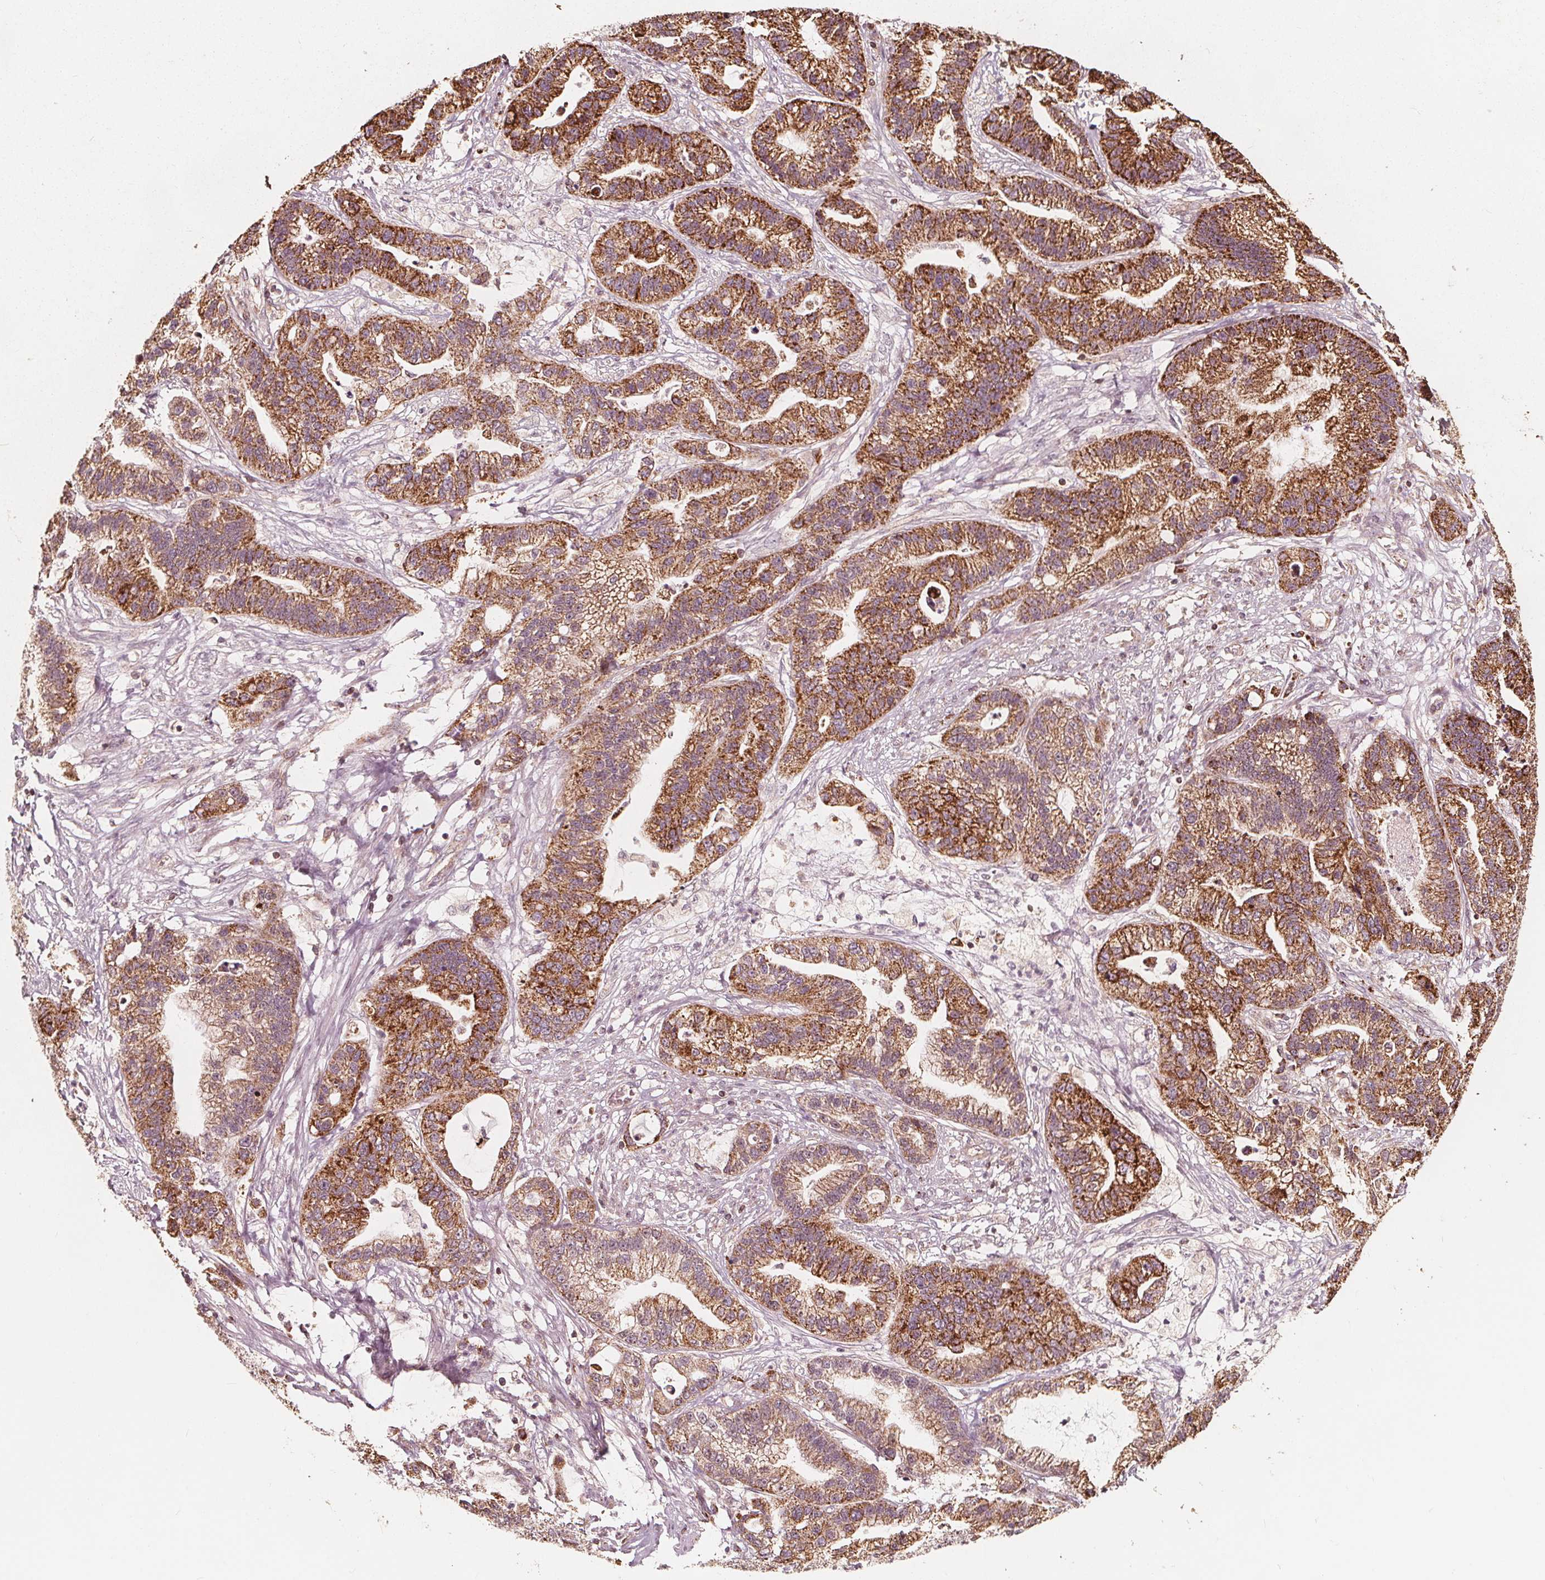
{"staining": {"intensity": "strong", "quantity": ">75%", "location": "cytoplasmic/membranous"}, "tissue": "stomach cancer", "cell_type": "Tumor cells", "image_type": "cancer", "snomed": [{"axis": "morphology", "description": "Adenocarcinoma, NOS"}, {"axis": "topography", "description": "Stomach"}], "caption": "Stomach adenocarcinoma tissue demonstrates strong cytoplasmic/membranous positivity in approximately >75% of tumor cells (DAB IHC with brightfield microscopy, high magnification).", "gene": "AIP", "patient": {"sex": "male", "age": 83}}